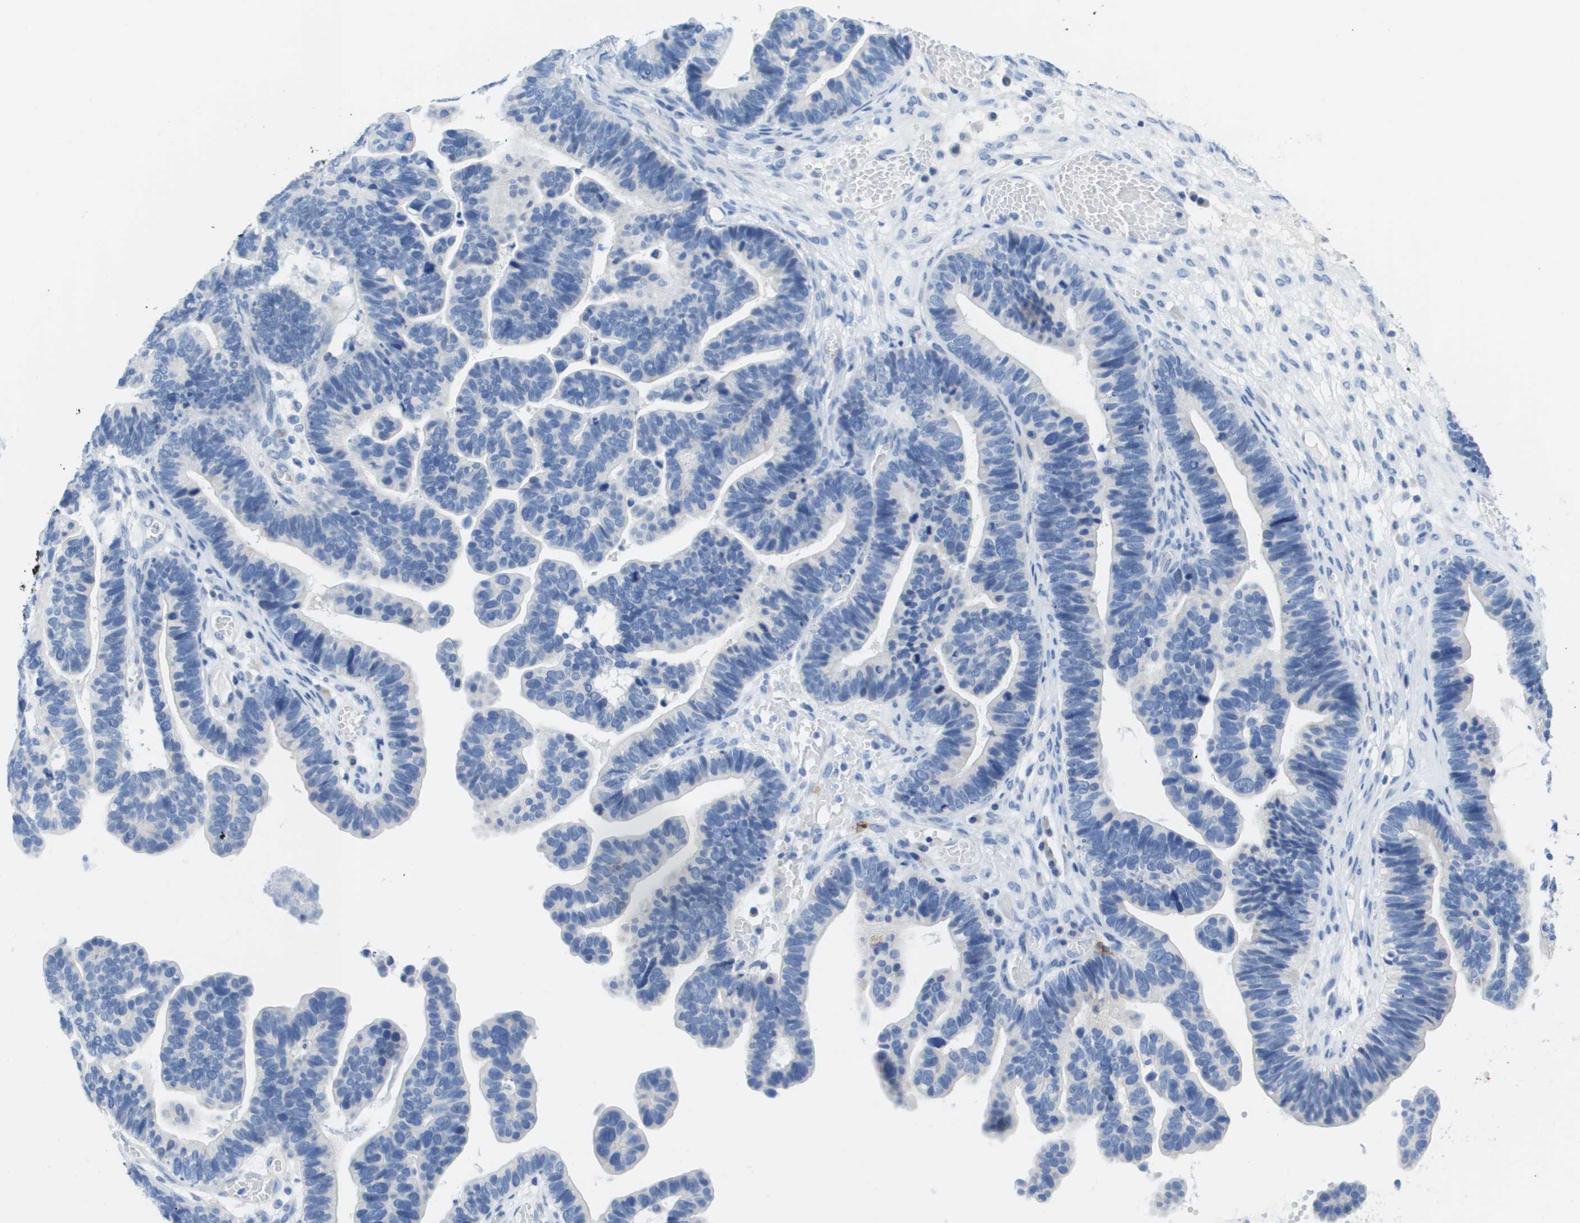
{"staining": {"intensity": "negative", "quantity": "none", "location": "none"}, "tissue": "ovarian cancer", "cell_type": "Tumor cells", "image_type": "cancer", "snomed": [{"axis": "morphology", "description": "Cystadenocarcinoma, serous, NOS"}, {"axis": "topography", "description": "Ovary"}], "caption": "Tumor cells show no significant expression in serous cystadenocarcinoma (ovarian).", "gene": "MS4A1", "patient": {"sex": "female", "age": 56}}